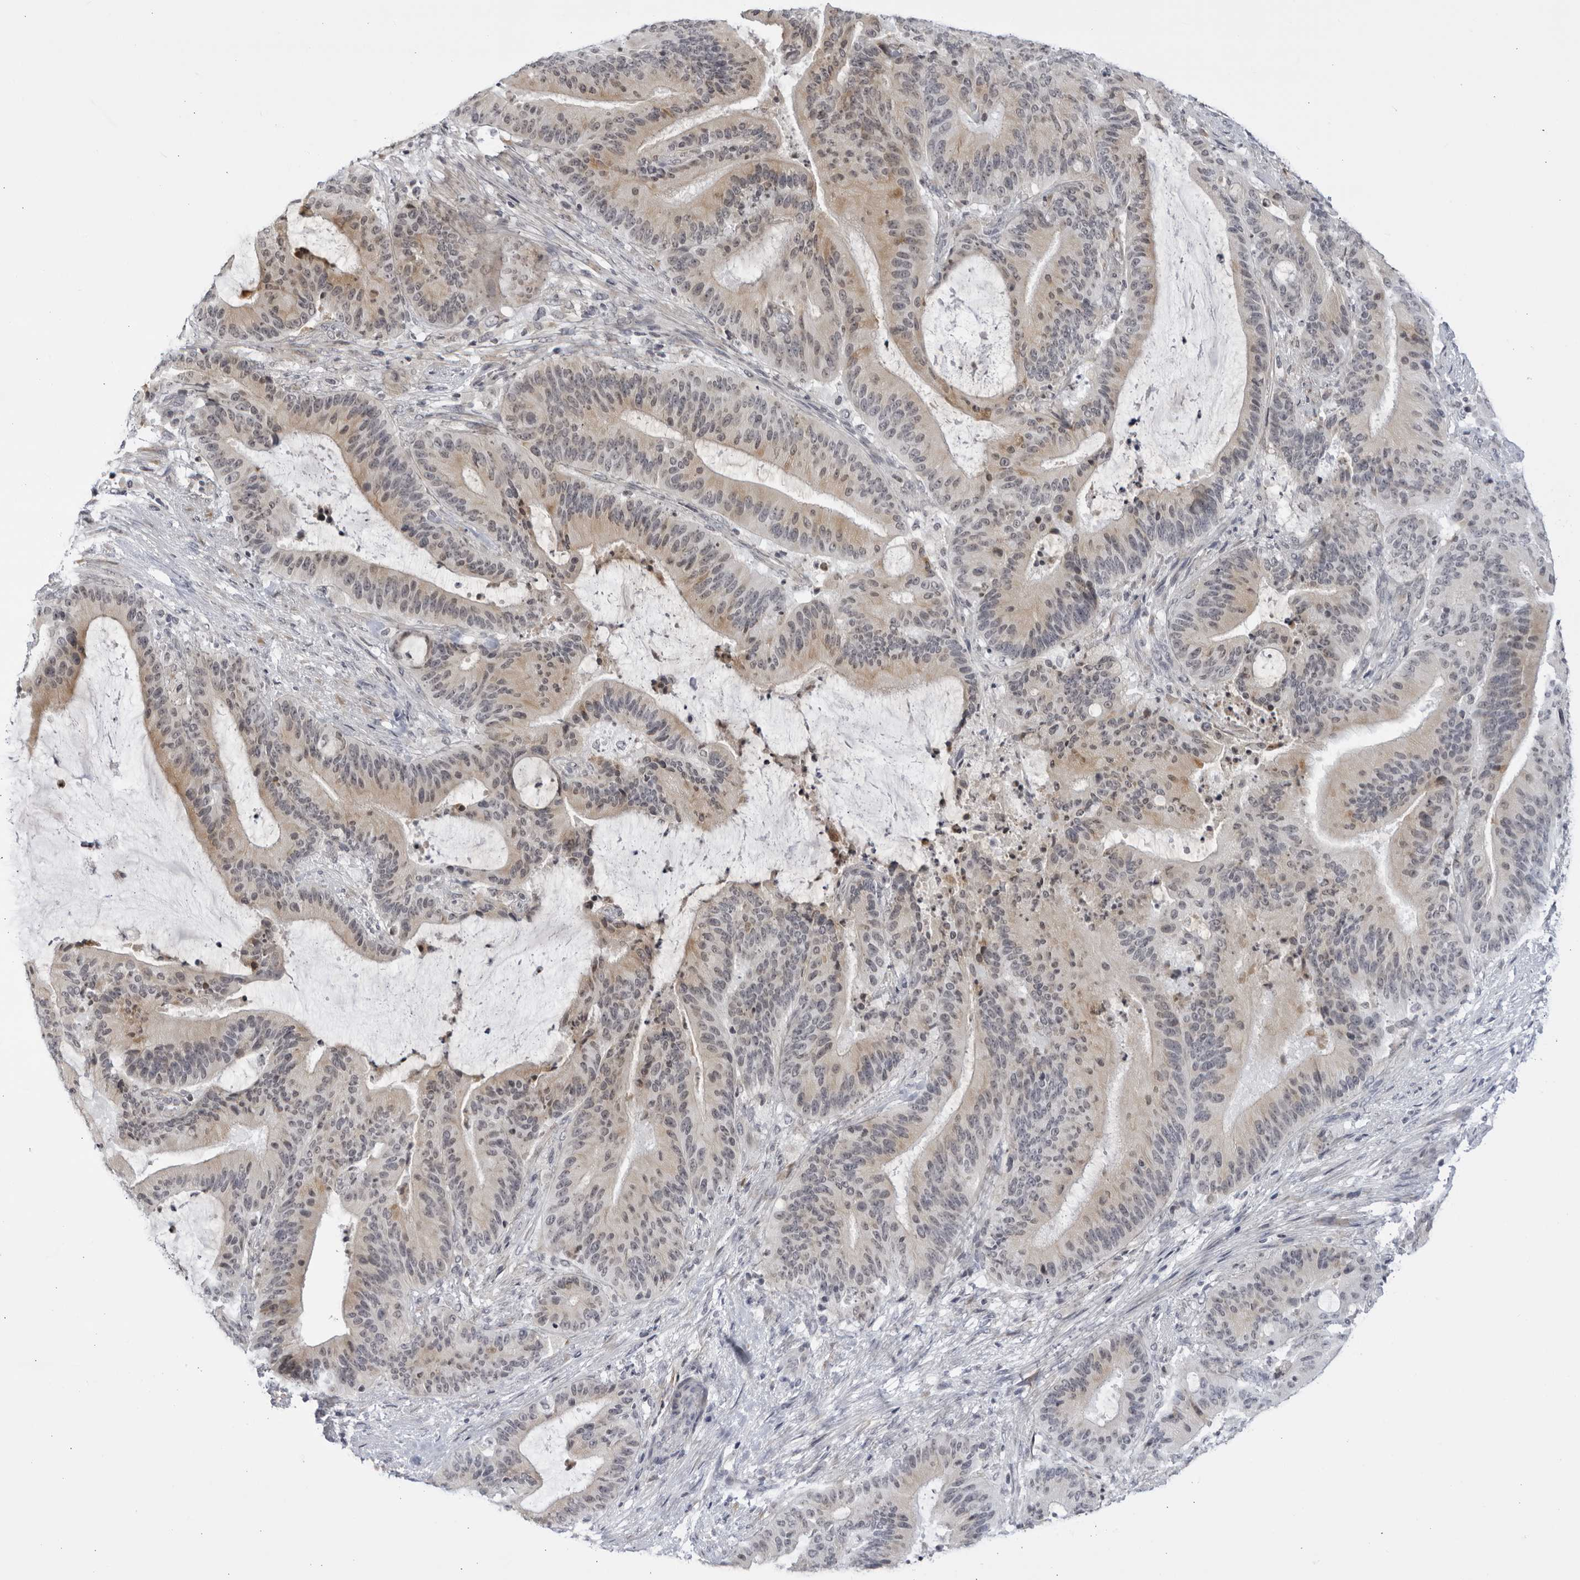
{"staining": {"intensity": "moderate", "quantity": "25%-75%", "location": "cytoplasmic/membranous"}, "tissue": "liver cancer", "cell_type": "Tumor cells", "image_type": "cancer", "snomed": [{"axis": "morphology", "description": "Normal tissue, NOS"}, {"axis": "morphology", "description": "Cholangiocarcinoma"}, {"axis": "topography", "description": "Liver"}, {"axis": "topography", "description": "Peripheral nerve tissue"}], "caption": "A brown stain shows moderate cytoplasmic/membranous expression of a protein in liver cholangiocarcinoma tumor cells.", "gene": "CNBD1", "patient": {"sex": "female", "age": 73}}